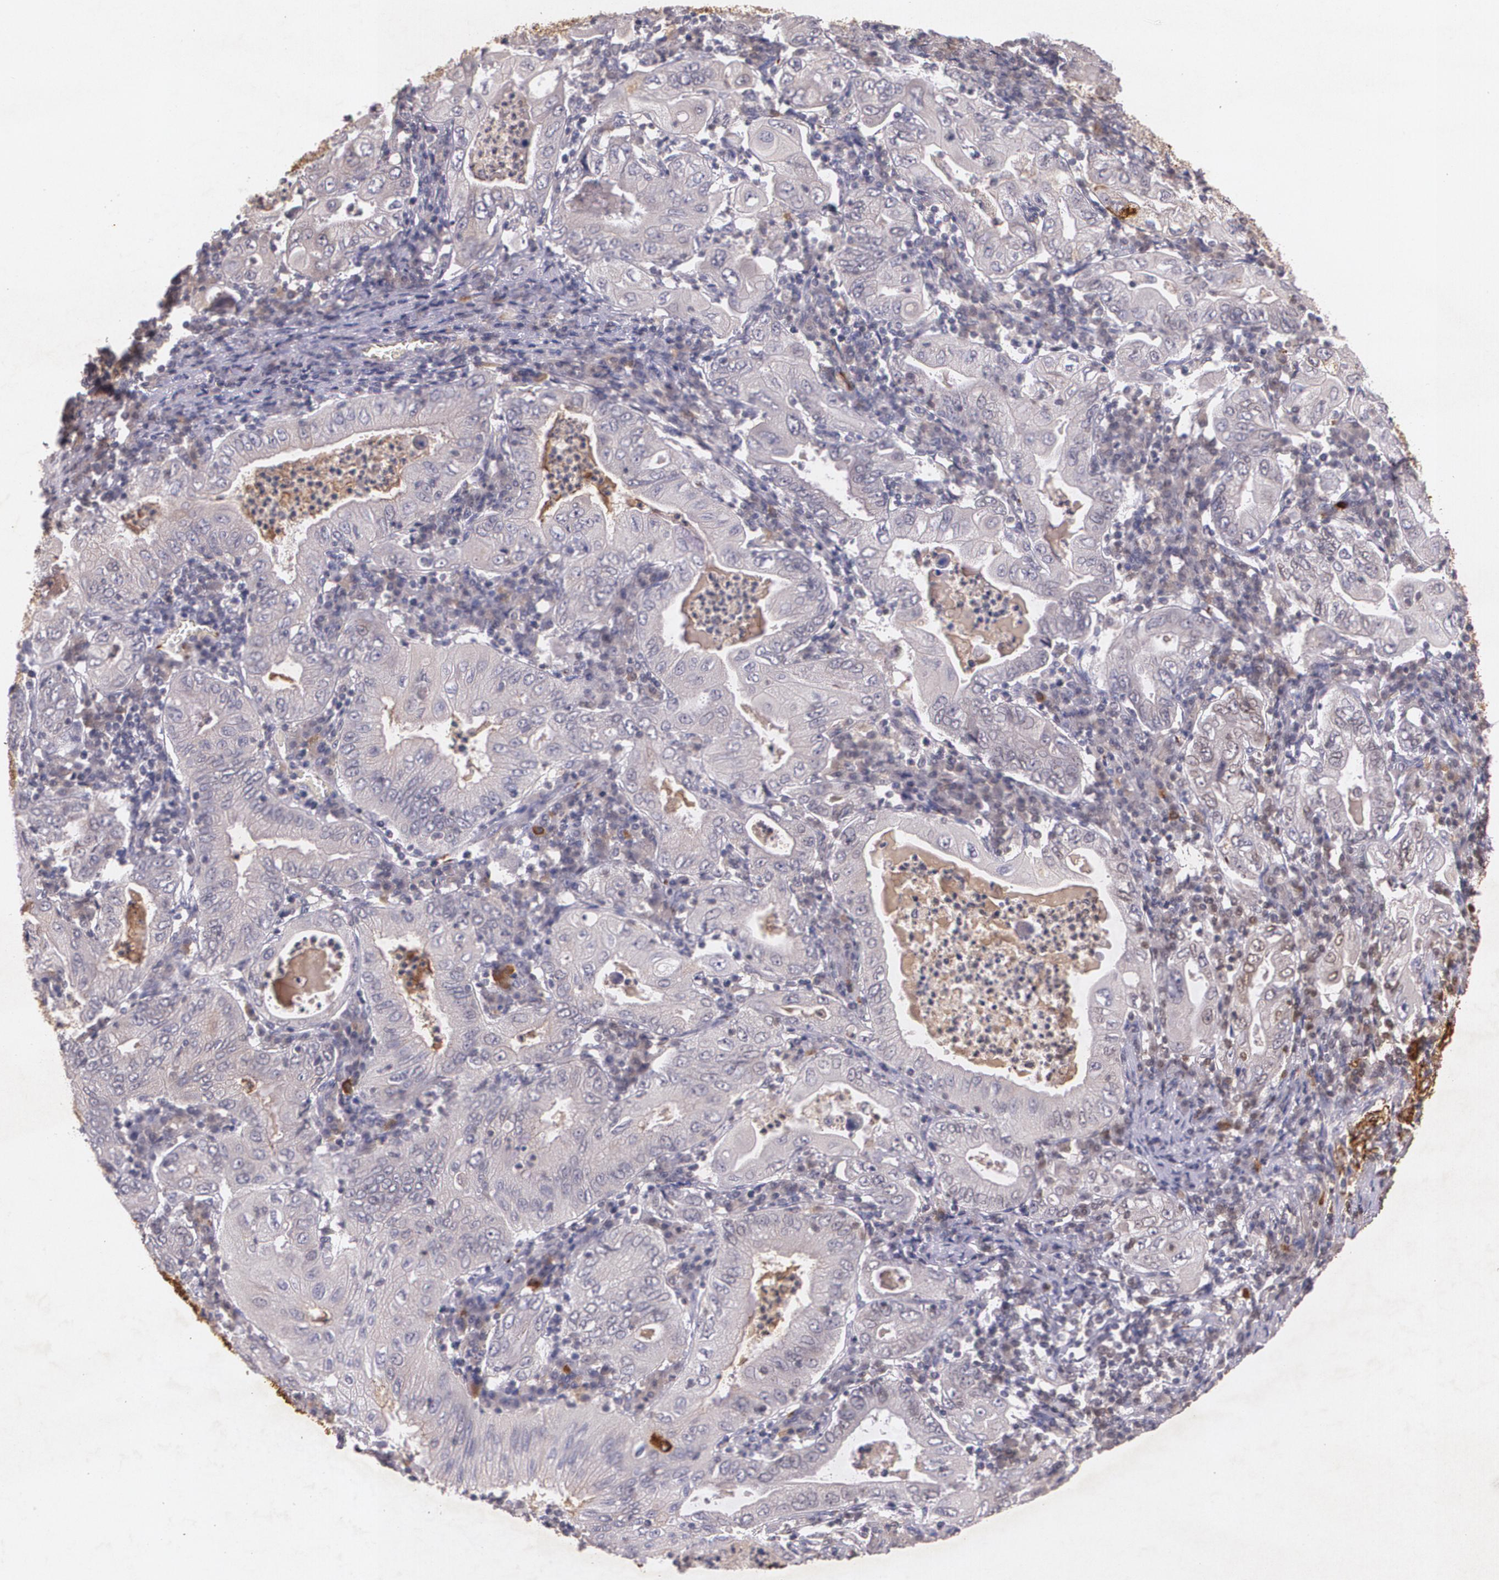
{"staining": {"intensity": "strong", "quantity": ">75%", "location": "cytoplasmic/membranous"}, "tissue": "stomach cancer", "cell_type": "Tumor cells", "image_type": "cancer", "snomed": [{"axis": "morphology", "description": "Normal tissue, NOS"}, {"axis": "morphology", "description": "Adenocarcinoma, NOS"}, {"axis": "topography", "description": "Esophagus"}, {"axis": "topography", "description": "Stomach, upper"}, {"axis": "topography", "description": "Peripheral nerve tissue"}], "caption": "IHC of human stomach cancer exhibits high levels of strong cytoplasmic/membranous staining in approximately >75% of tumor cells.", "gene": "TM4SF1", "patient": {"sex": "male", "age": 62}}